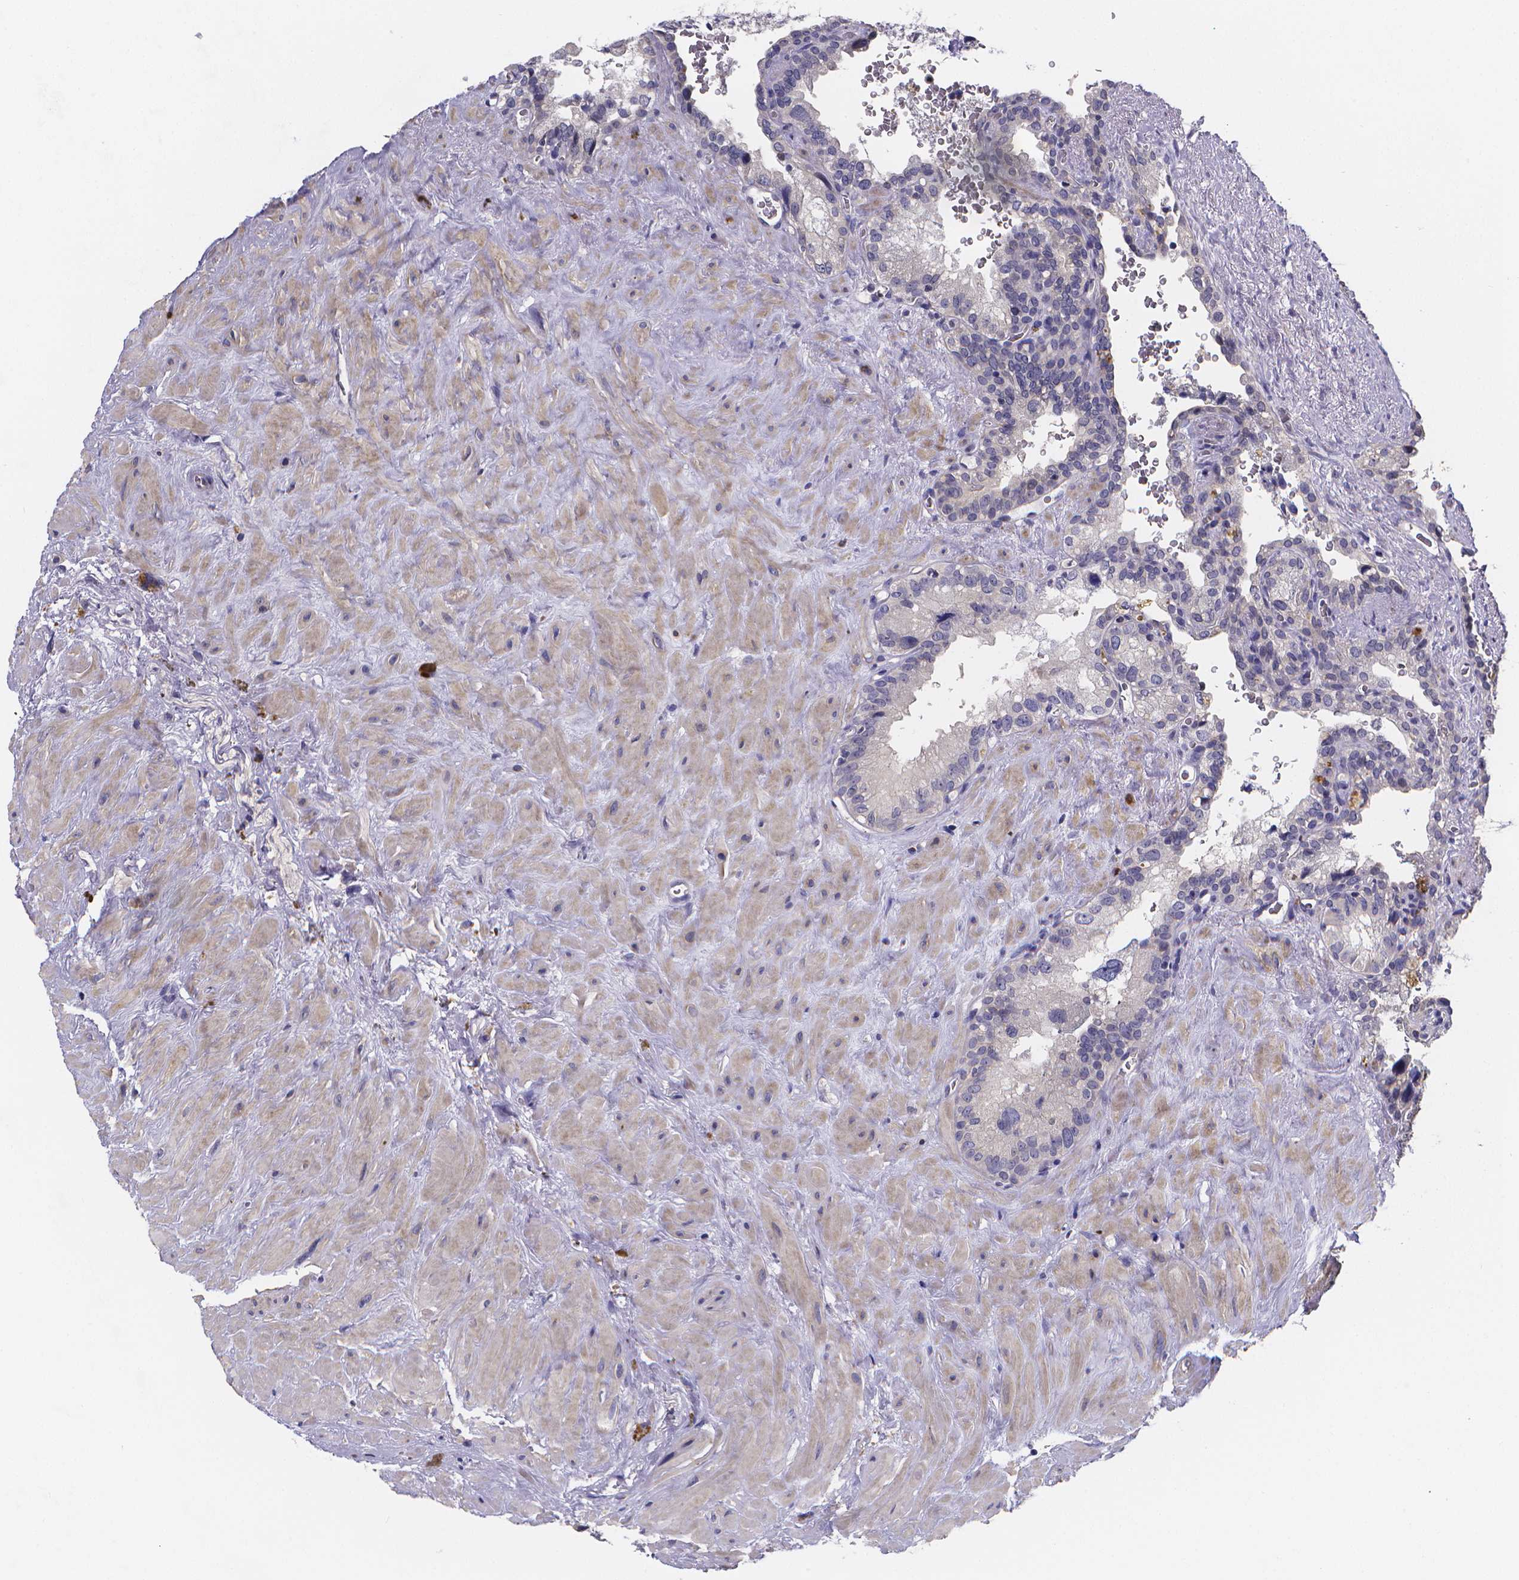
{"staining": {"intensity": "negative", "quantity": "none", "location": "none"}, "tissue": "seminal vesicle", "cell_type": "Glandular cells", "image_type": "normal", "snomed": [{"axis": "morphology", "description": "Normal tissue, NOS"}, {"axis": "topography", "description": "Prostate"}, {"axis": "topography", "description": "Seminal veicle"}], "caption": "Protein analysis of benign seminal vesicle exhibits no significant positivity in glandular cells. The staining was performed using DAB (3,3'-diaminobenzidine) to visualize the protein expression in brown, while the nuclei were stained in blue with hematoxylin (Magnification: 20x).", "gene": "PAH", "patient": {"sex": "male", "age": 71}}